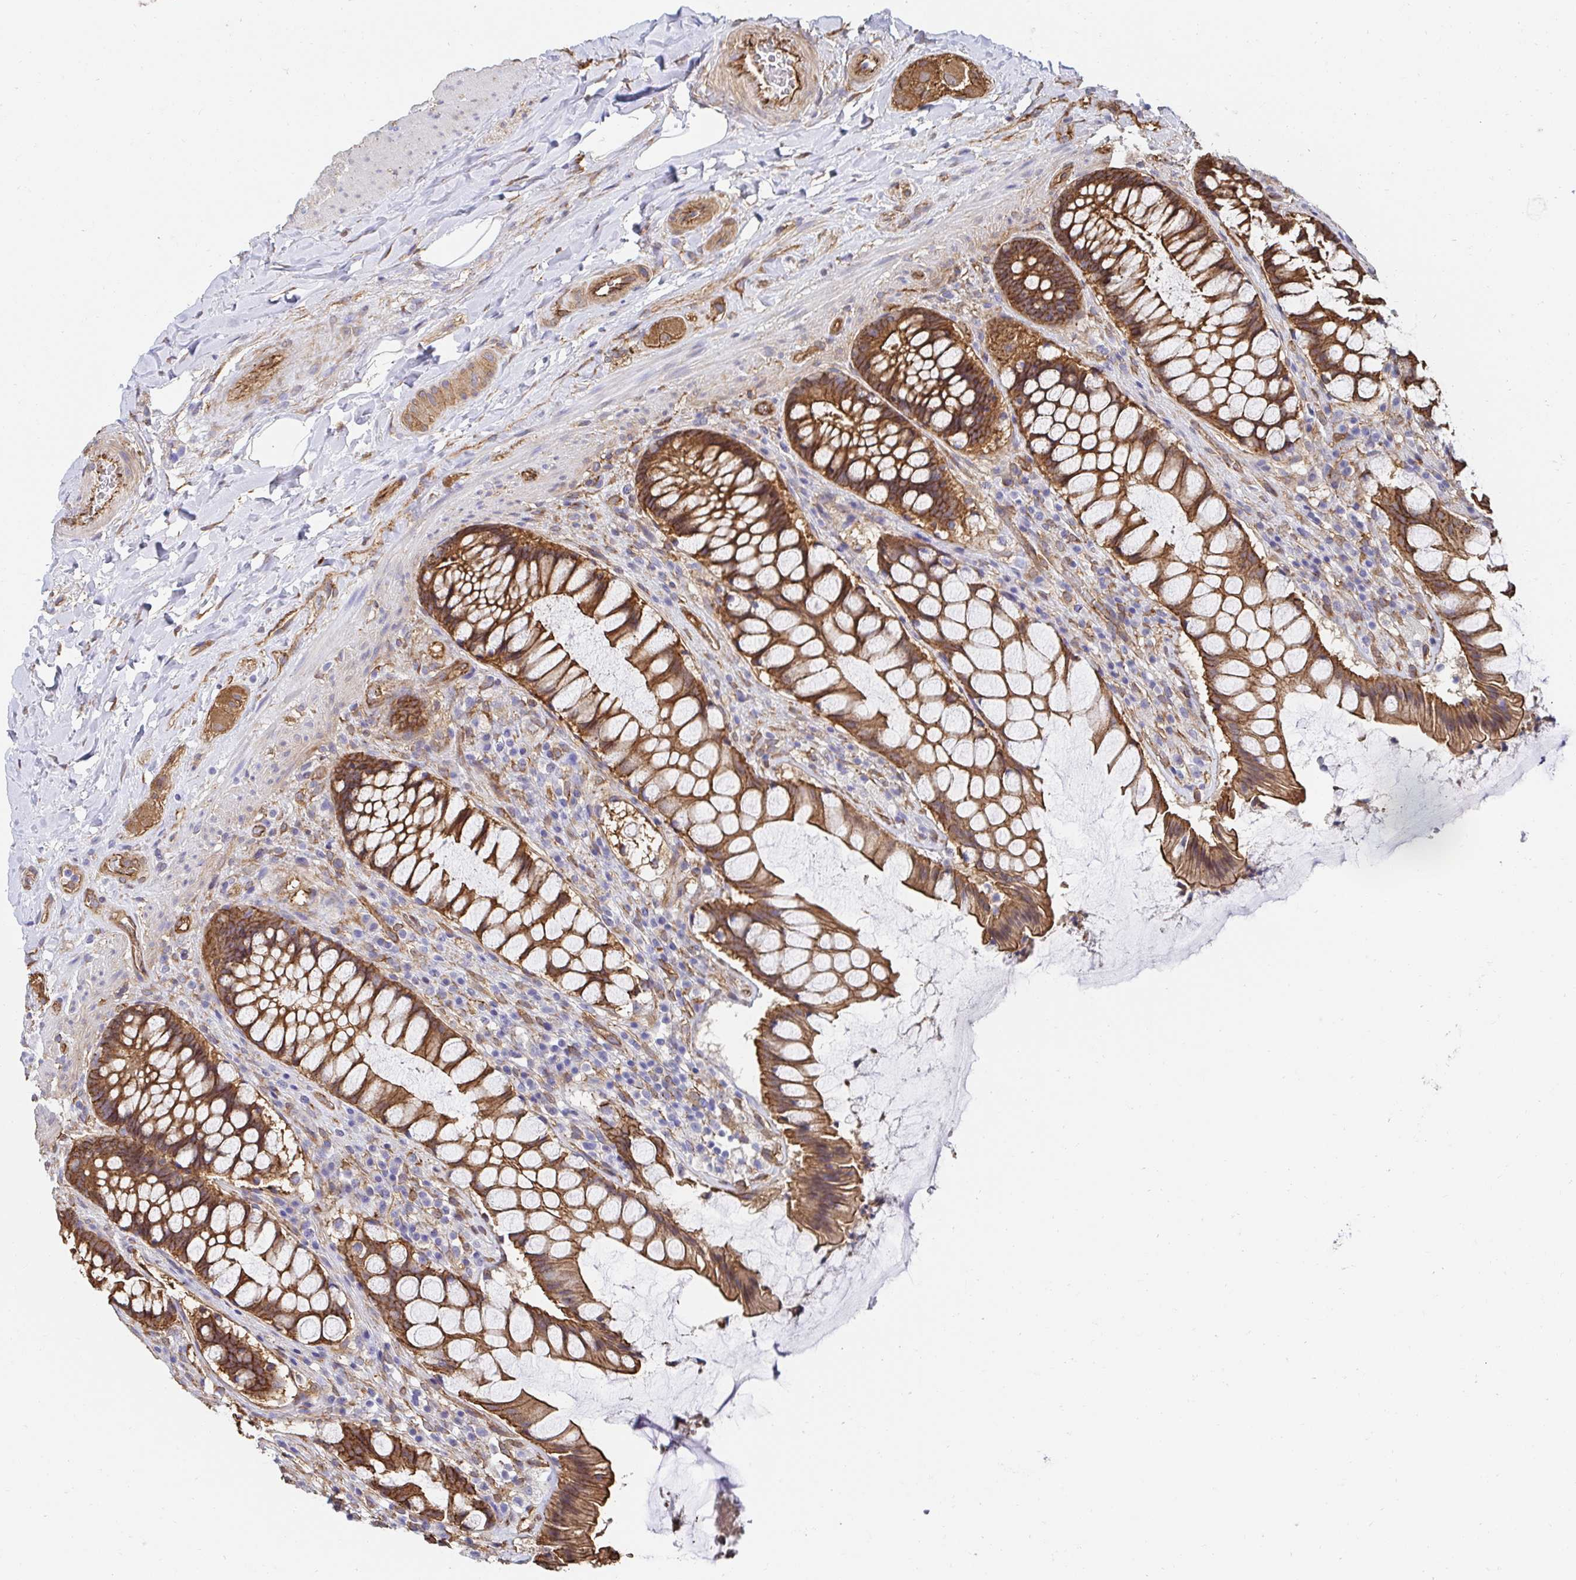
{"staining": {"intensity": "strong", "quantity": ">75%", "location": "cytoplasmic/membranous"}, "tissue": "rectum", "cell_type": "Glandular cells", "image_type": "normal", "snomed": [{"axis": "morphology", "description": "Normal tissue, NOS"}, {"axis": "topography", "description": "Rectum"}], "caption": "Immunohistochemical staining of unremarkable rectum reveals strong cytoplasmic/membranous protein staining in about >75% of glandular cells.", "gene": "CTTN", "patient": {"sex": "female", "age": 58}}